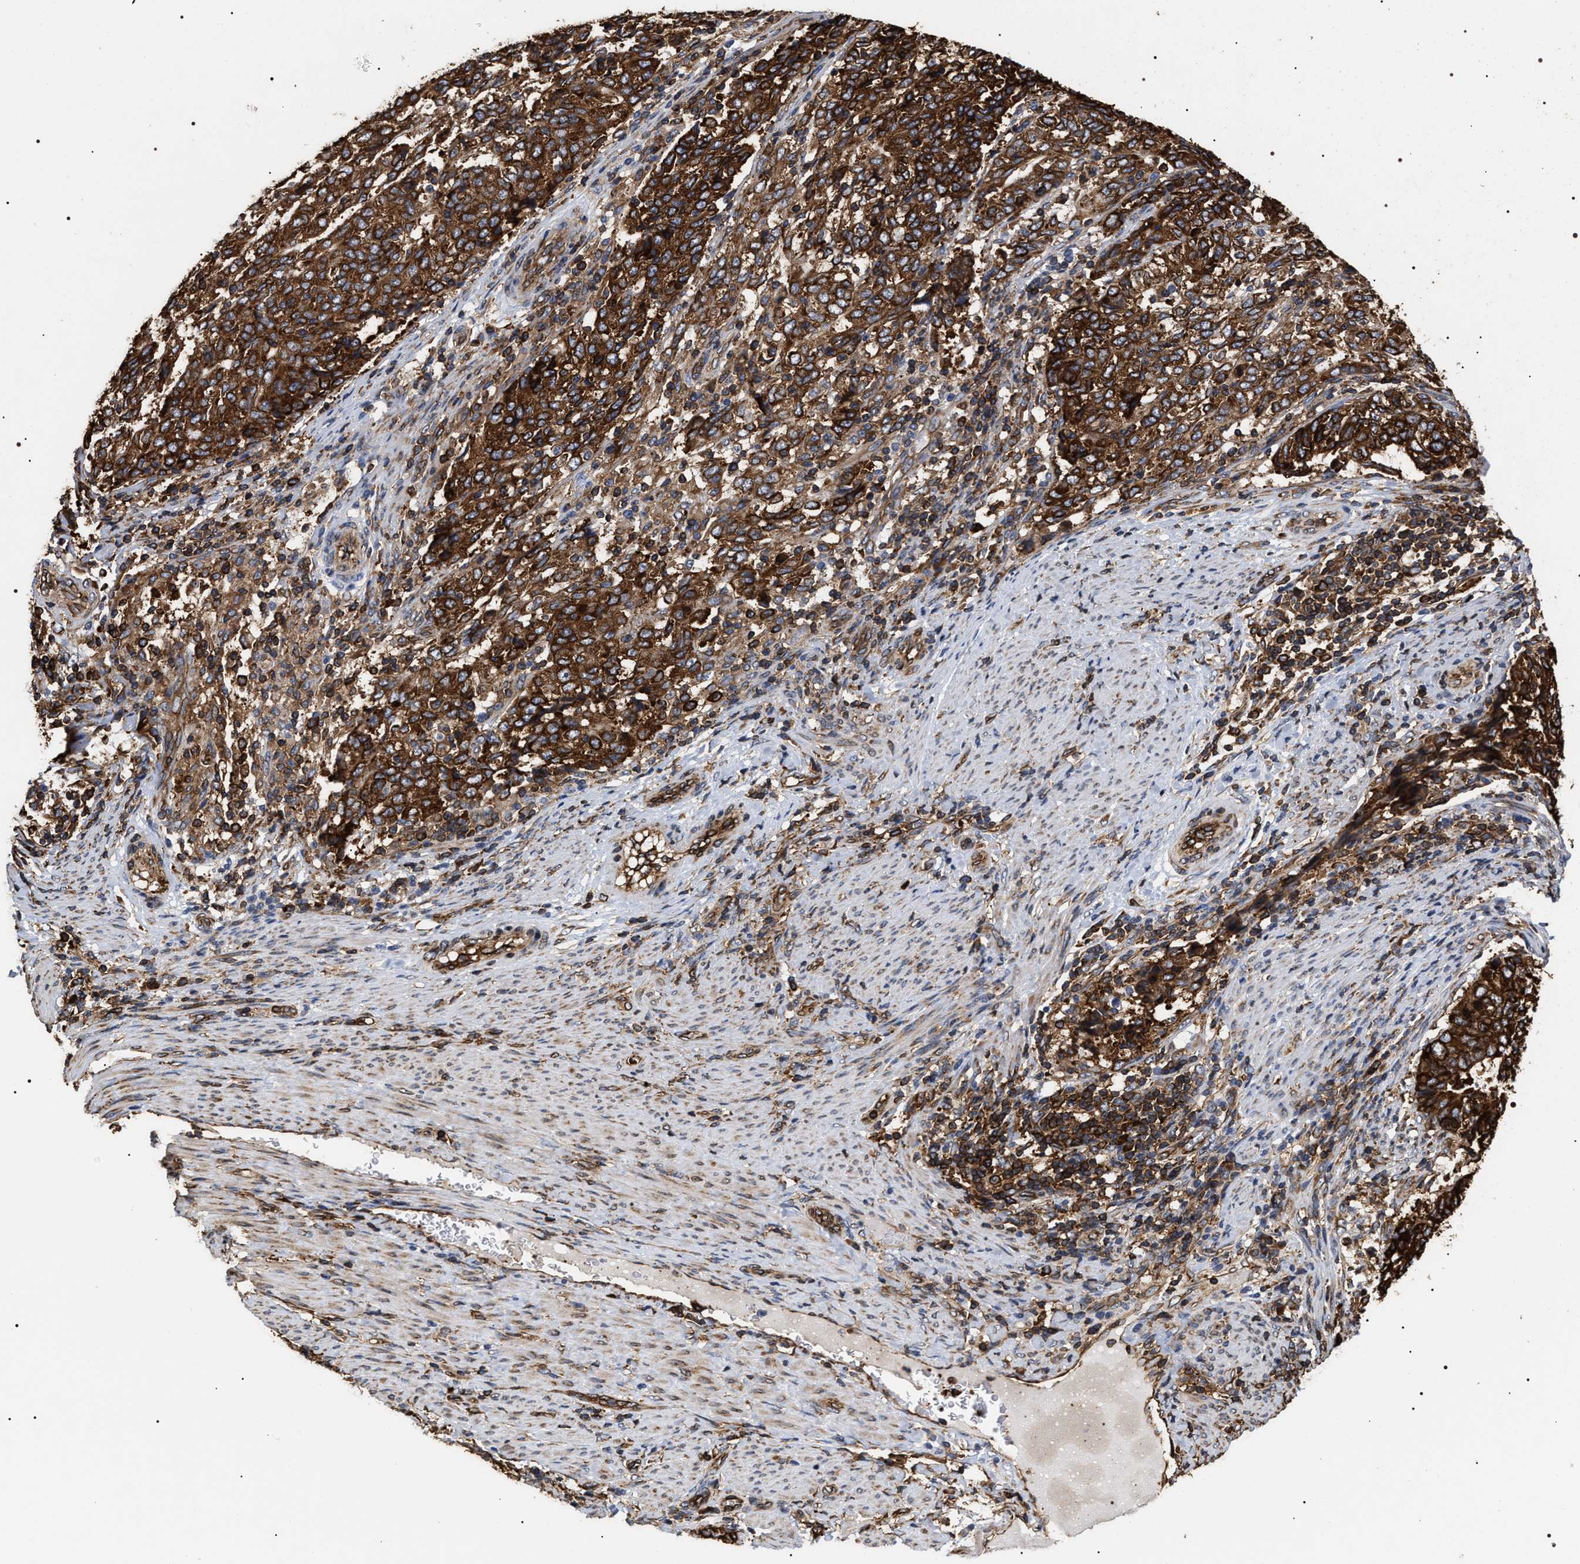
{"staining": {"intensity": "strong", "quantity": ">75%", "location": "cytoplasmic/membranous"}, "tissue": "endometrial cancer", "cell_type": "Tumor cells", "image_type": "cancer", "snomed": [{"axis": "morphology", "description": "Adenocarcinoma, NOS"}, {"axis": "topography", "description": "Endometrium"}], "caption": "Tumor cells exhibit strong cytoplasmic/membranous positivity in about >75% of cells in endometrial cancer.", "gene": "SERBP1", "patient": {"sex": "female", "age": 80}}